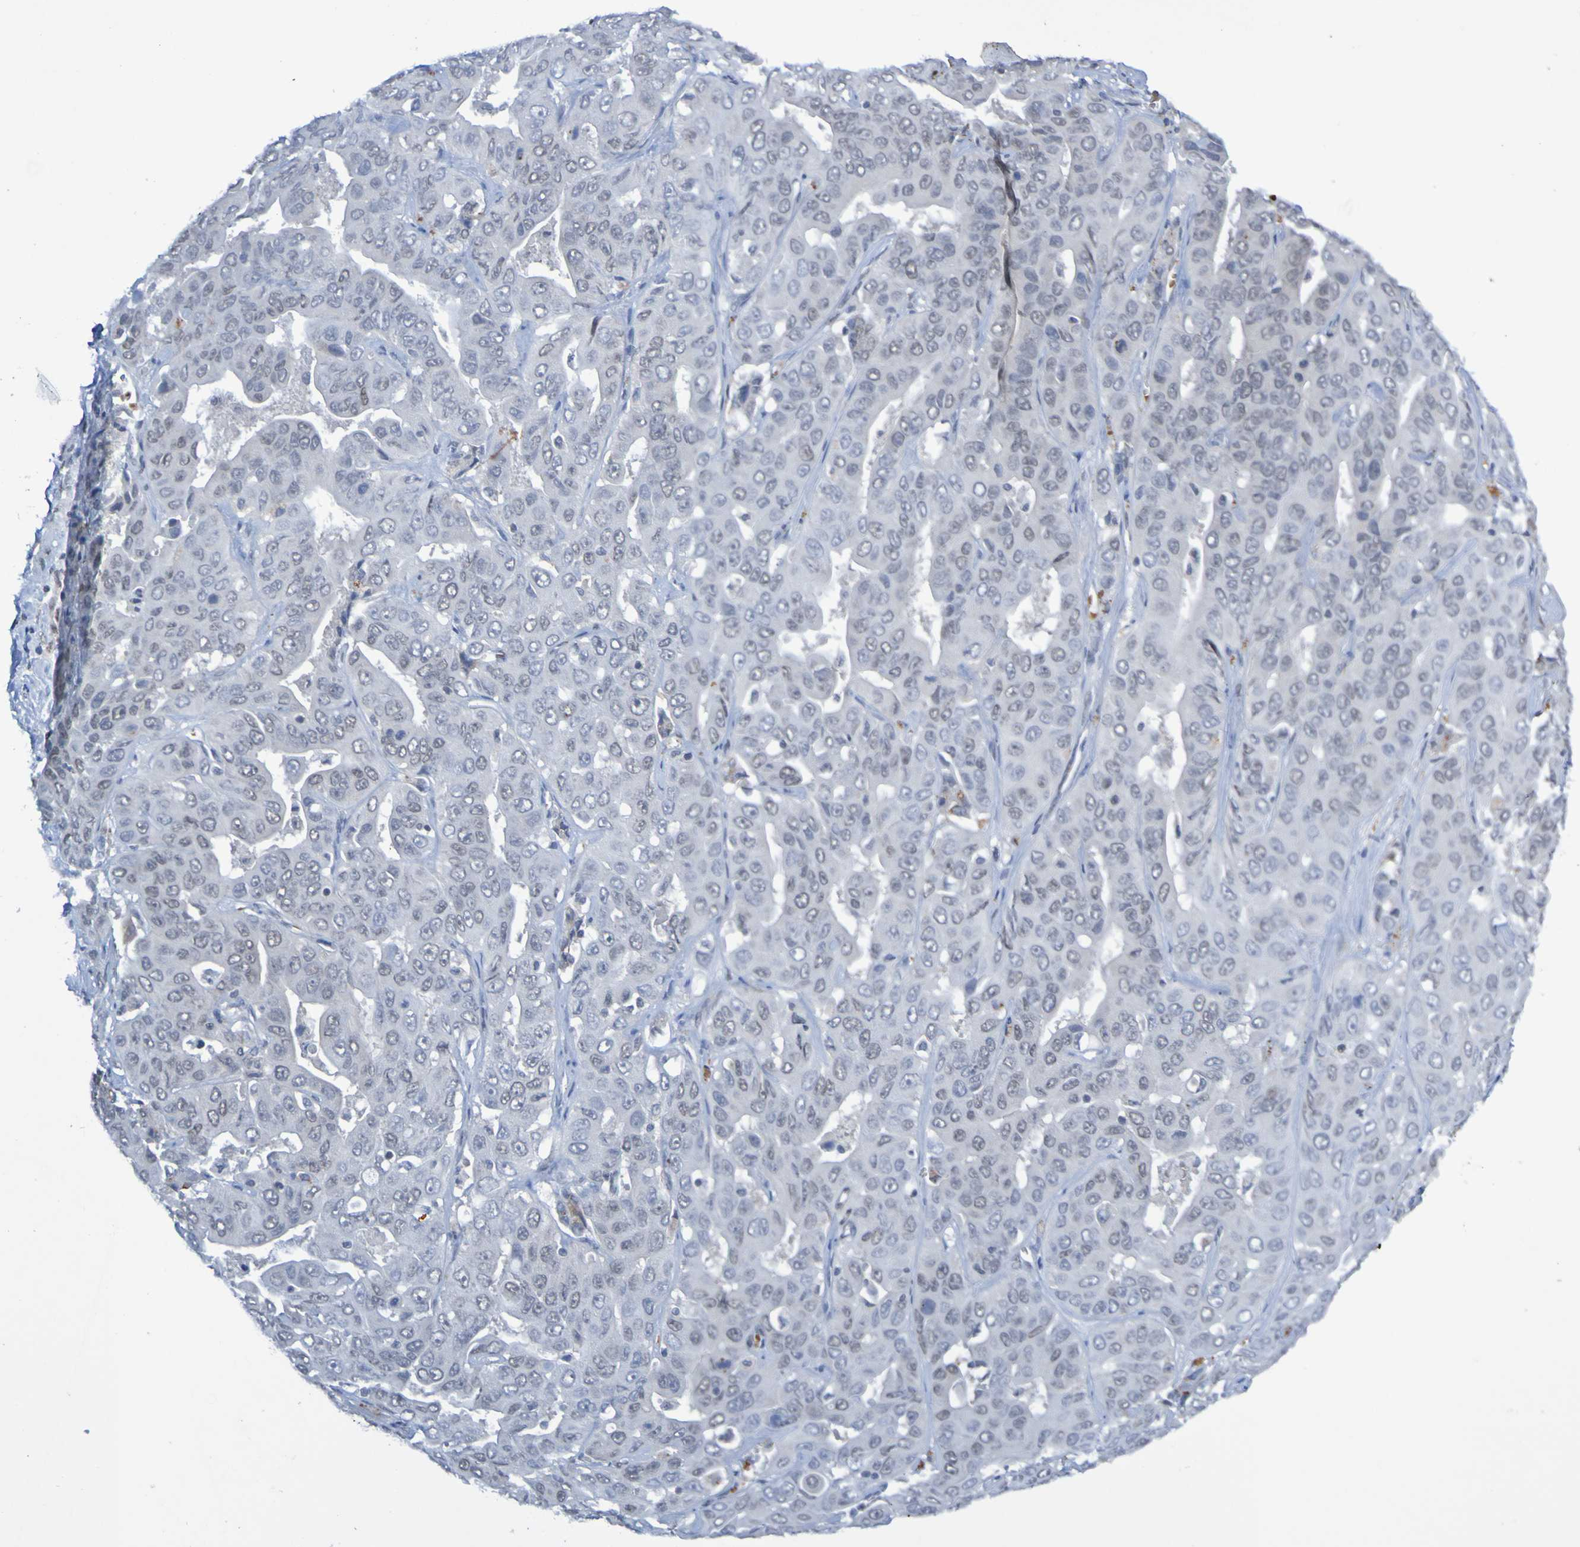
{"staining": {"intensity": "weak", "quantity": "<25%", "location": "nuclear"}, "tissue": "liver cancer", "cell_type": "Tumor cells", "image_type": "cancer", "snomed": [{"axis": "morphology", "description": "Cholangiocarcinoma"}, {"axis": "topography", "description": "Liver"}], "caption": "Image shows no significant protein positivity in tumor cells of cholangiocarcinoma (liver).", "gene": "PCGF1", "patient": {"sex": "female", "age": 52}}